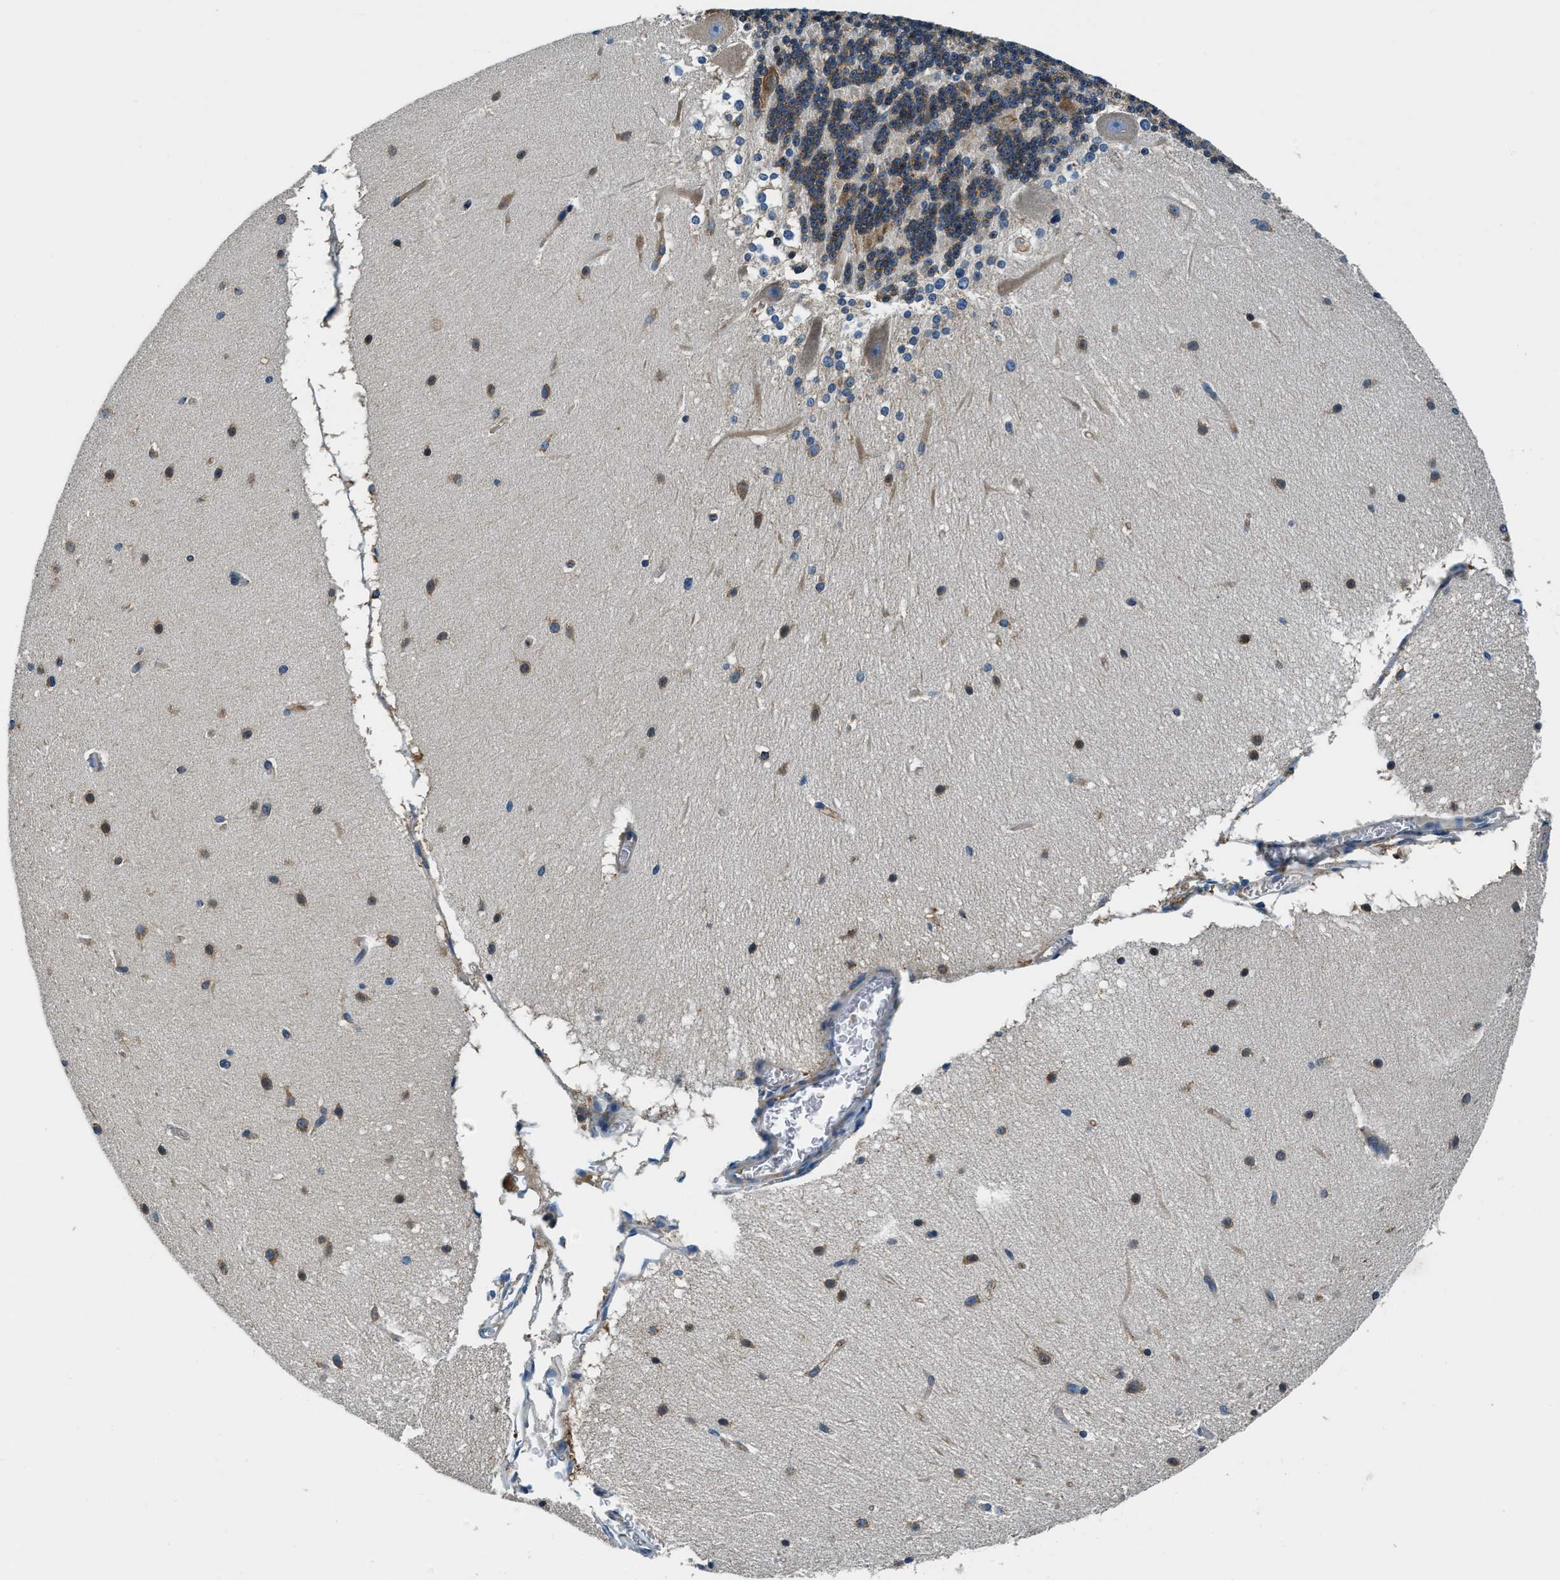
{"staining": {"intensity": "moderate", "quantity": "25%-75%", "location": "cytoplasmic/membranous"}, "tissue": "cerebellum", "cell_type": "Cells in granular layer", "image_type": "normal", "snomed": [{"axis": "morphology", "description": "Normal tissue, NOS"}, {"axis": "topography", "description": "Cerebellum"}], "caption": "Immunohistochemistry histopathology image of unremarkable cerebellum: cerebellum stained using immunohistochemistry demonstrates medium levels of moderate protein expression localized specifically in the cytoplasmic/membranous of cells in granular layer, appearing as a cytoplasmic/membranous brown color.", "gene": "EEA1", "patient": {"sex": "female", "age": 19}}